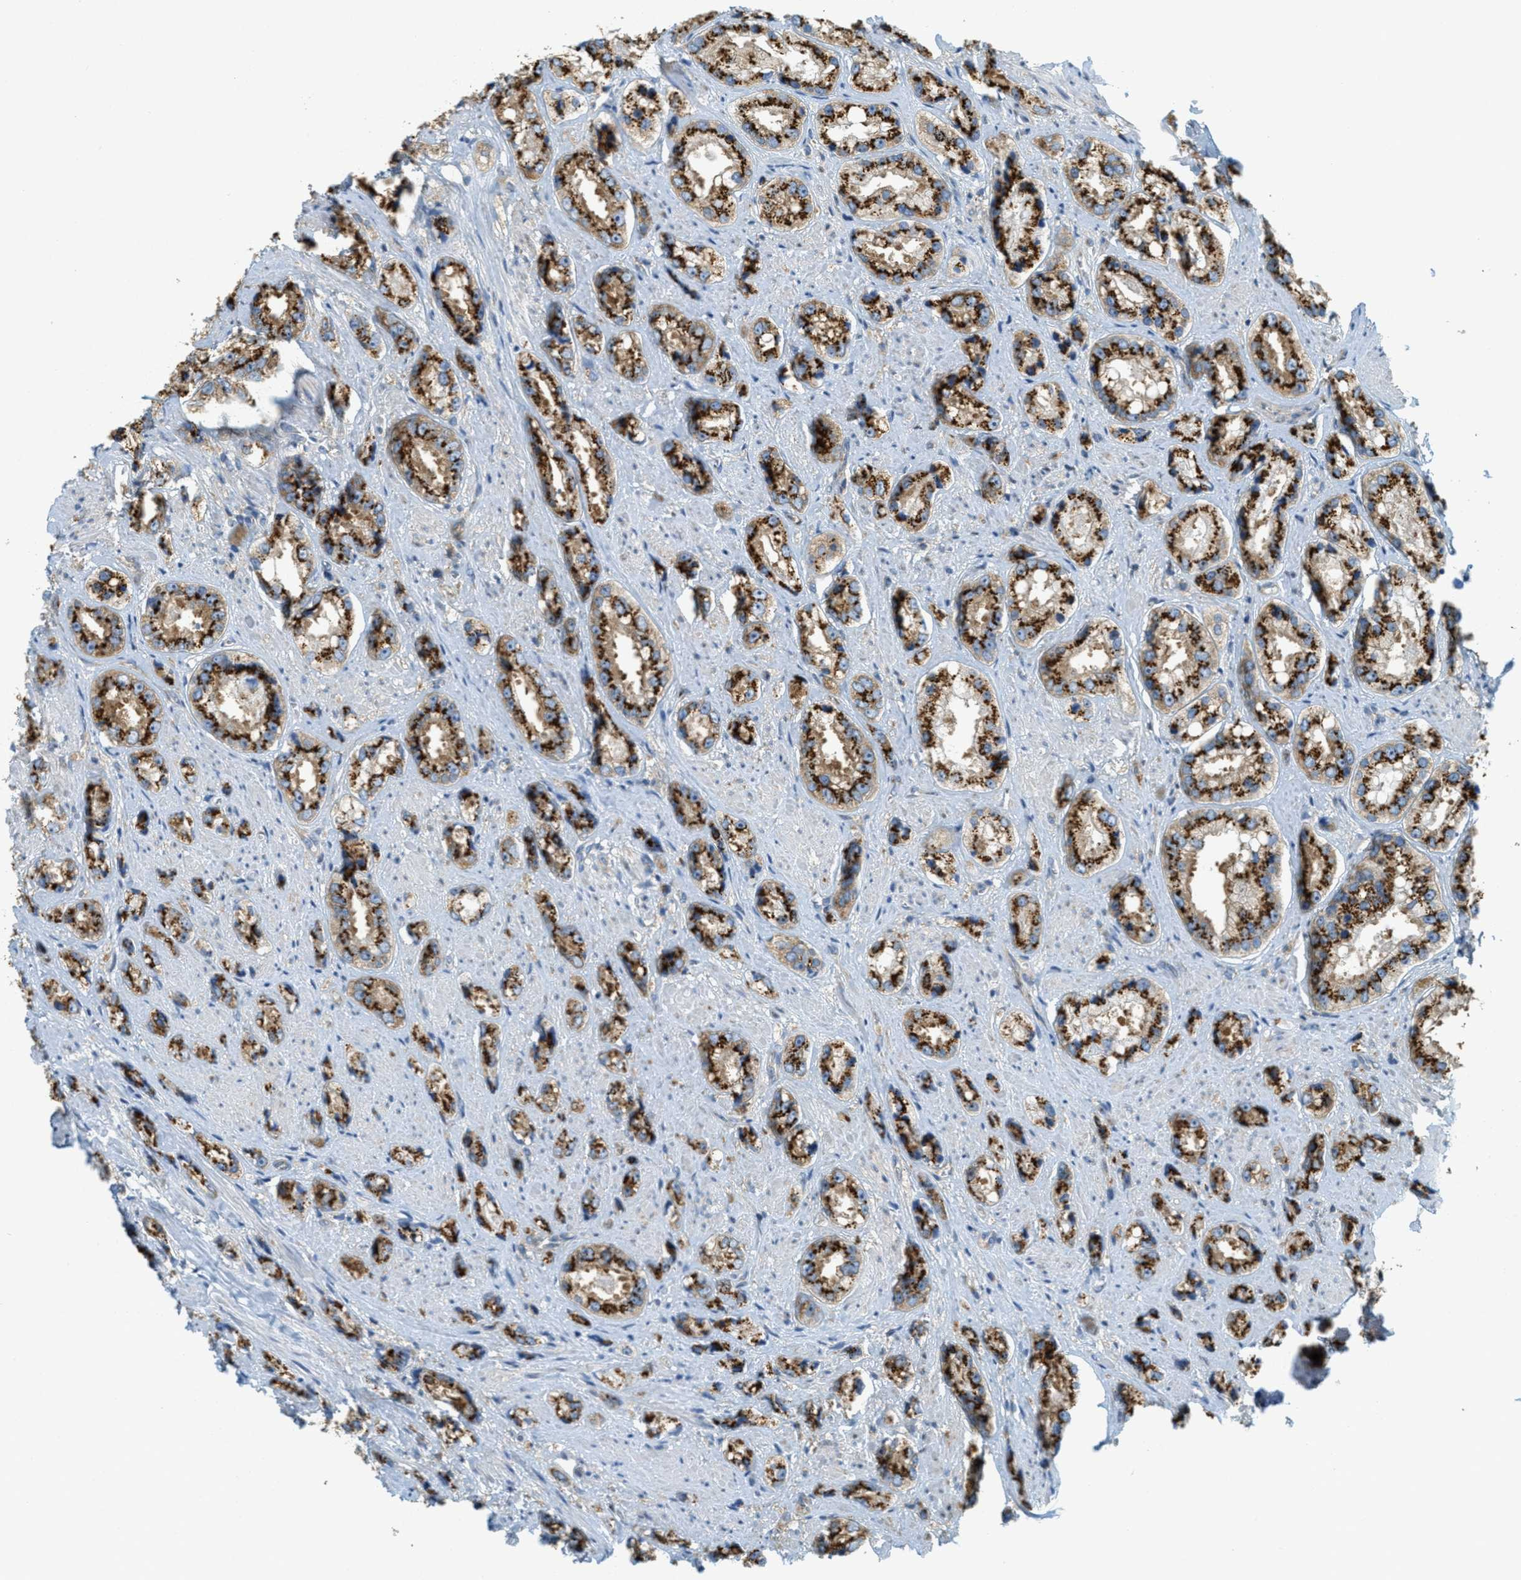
{"staining": {"intensity": "strong", "quantity": "25%-75%", "location": "cytoplasmic/membranous"}, "tissue": "prostate cancer", "cell_type": "Tumor cells", "image_type": "cancer", "snomed": [{"axis": "morphology", "description": "Adenocarcinoma, High grade"}, {"axis": "topography", "description": "Prostate"}], "caption": "High-magnification brightfield microscopy of prostate cancer stained with DAB (brown) and counterstained with hematoxylin (blue). tumor cells exhibit strong cytoplasmic/membranous staining is seen in approximately25%-75% of cells. (Brightfield microscopy of DAB IHC at high magnification).", "gene": "ABCF1", "patient": {"sex": "male", "age": 61}}